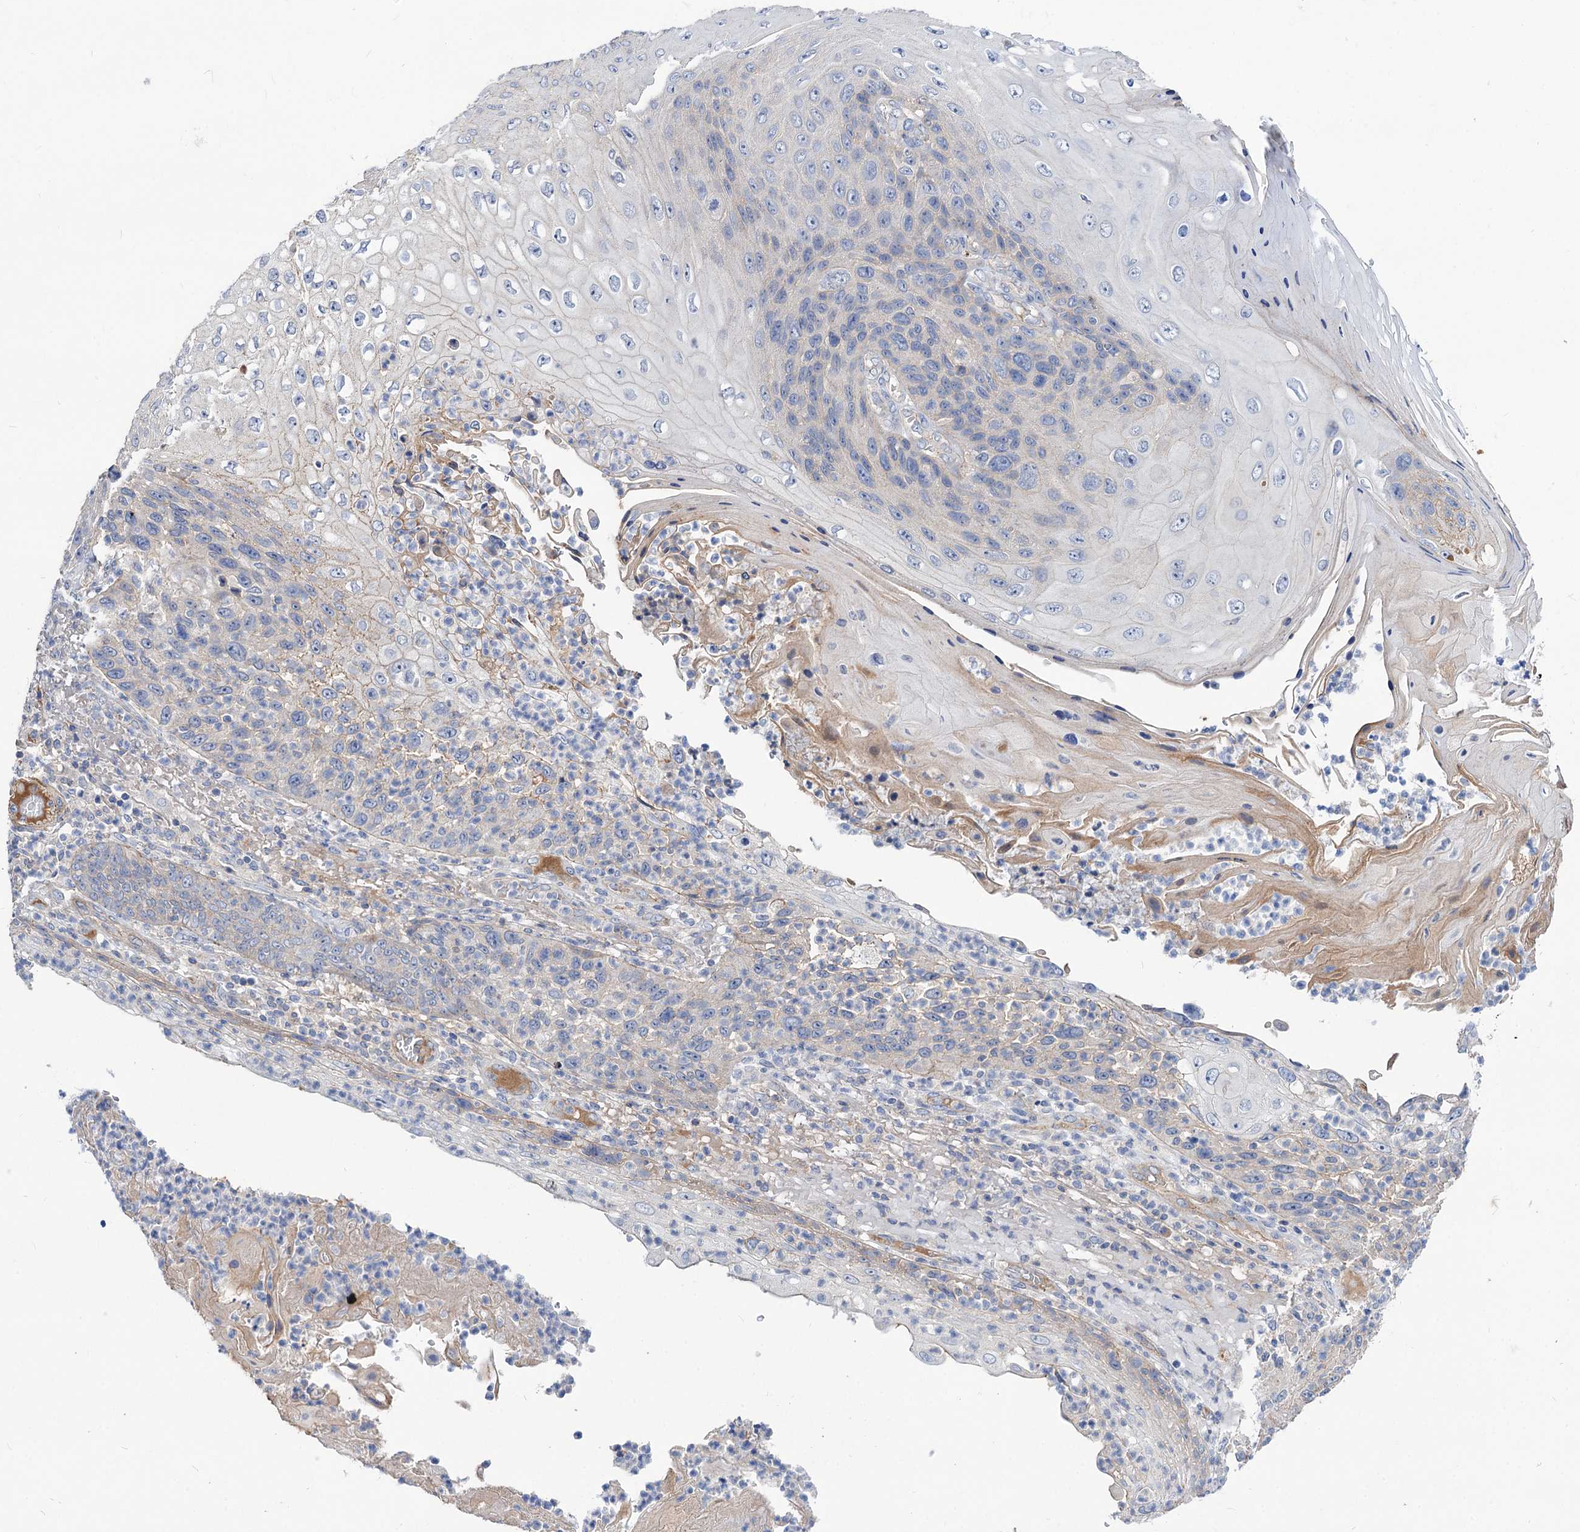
{"staining": {"intensity": "negative", "quantity": "none", "location": "none"}, "tissue": "skin cancer", "cell_type": "Tumor cells", "image_type": "cancer", "snomed": [{"axis": "morphology", "description": "Squamous cell carcinoma, NOS"}, {"axis": "topography", "description": "Skin"}], "caption": "High power microscopy photomicrograph of an immunohistochemistry histopathology image of skin cancer (squamous cell carcinoma), revealing no significant expression in tumor cells.", "gene": "NUDCD2", "patient": {"sex": "female", "age": 88}}